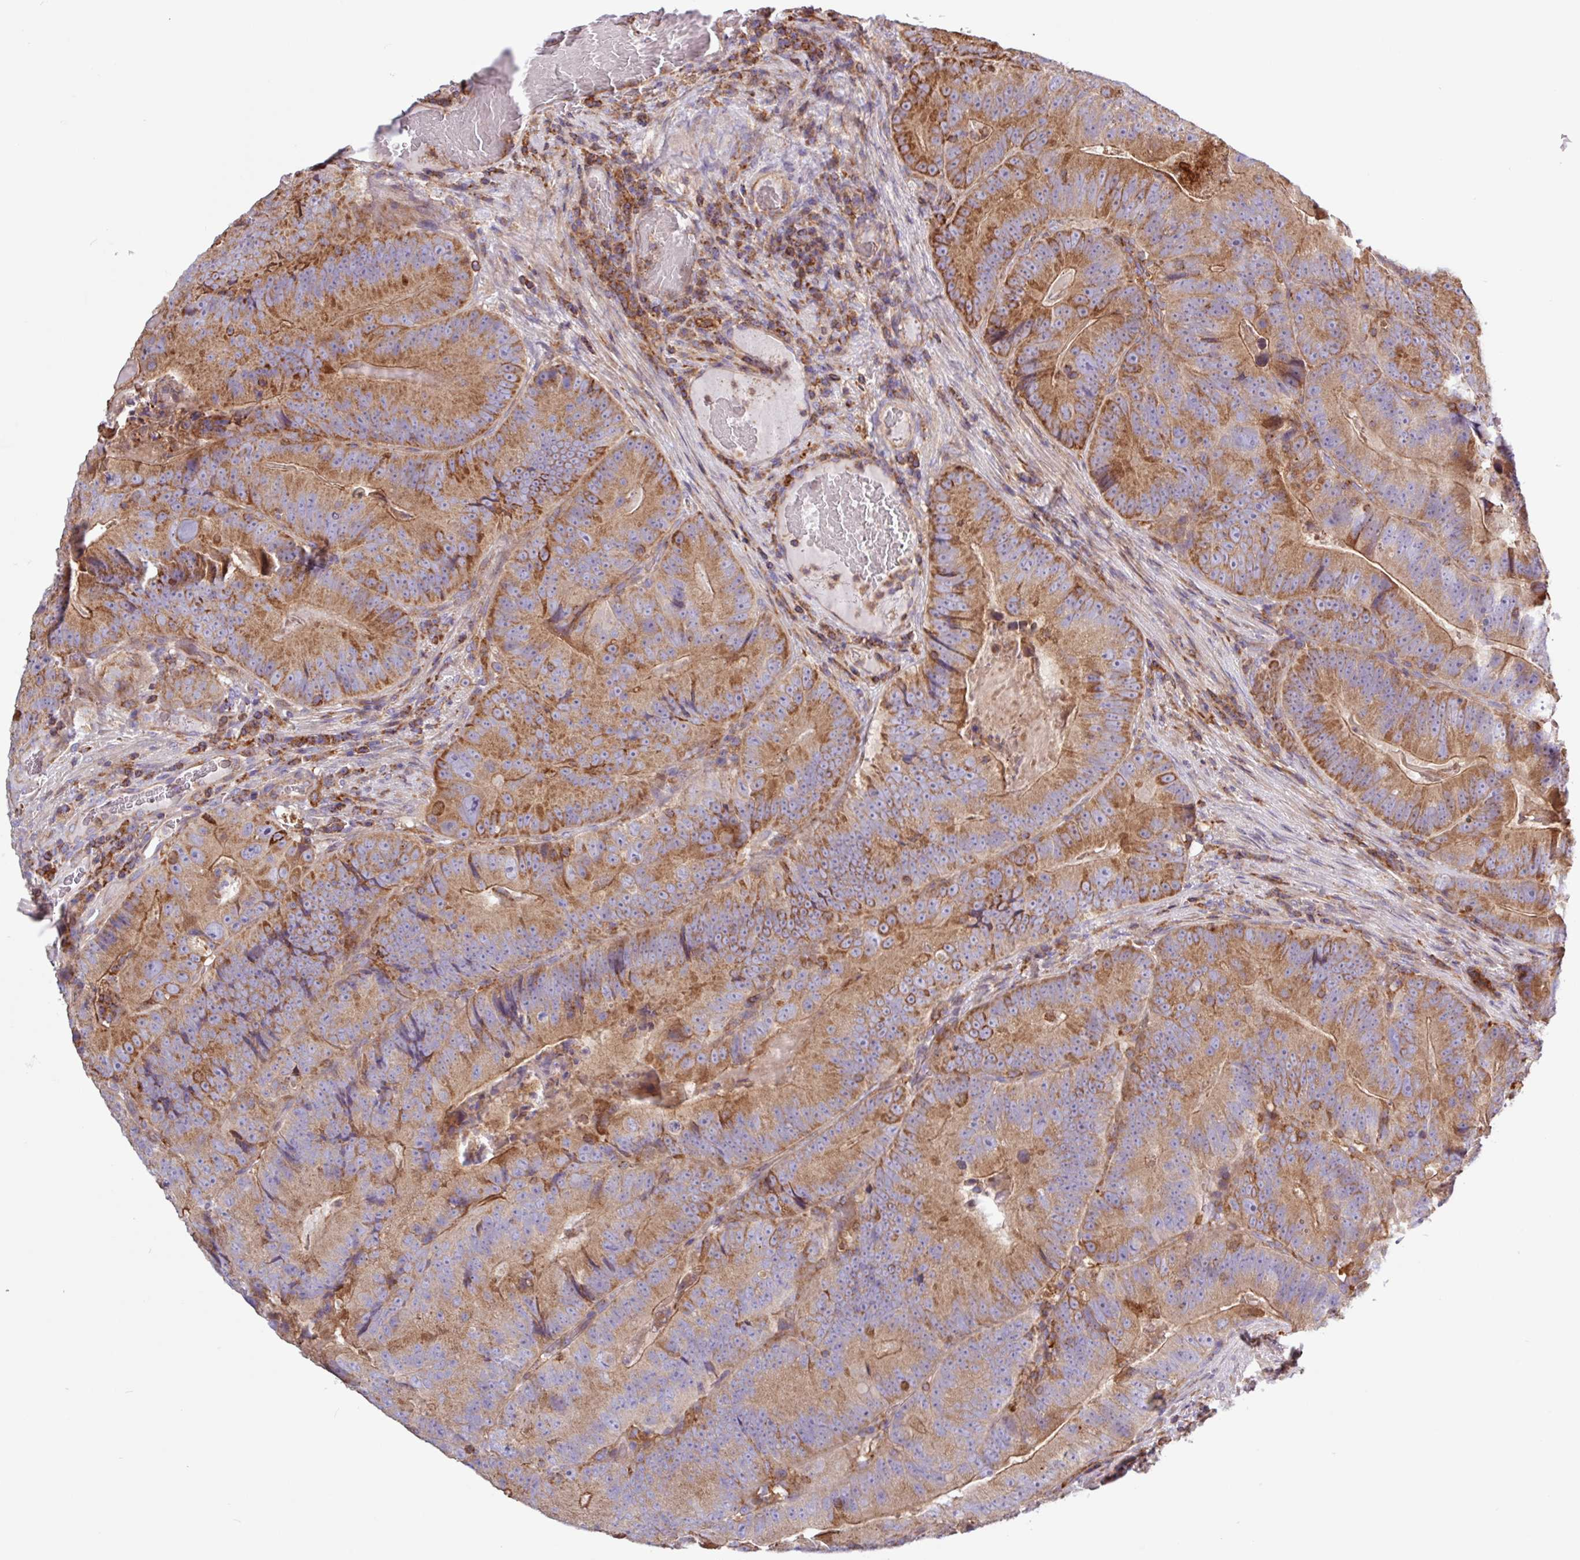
{"staining": {"intensity": "moderate", "quantity": ">75%", "location": "cytoplasmic/membranous"}, "tissue": "colorectal cancer", "cell_type": "Tumor cells", "image_type": "cancer", "snomed": [{"axis": "morphology", "description": "Adenocarcinoma, NOS"}, {"axis": "topography", "description": "Colon"}], "caption": "IHC of human colorectal adenocarcinoma displays medium levels of moderate cytoplasmic/membranous positivity in about >75% of tumor cells.", "gene": "ACTR3", "patient": {"sex": "female", "age": 86}}